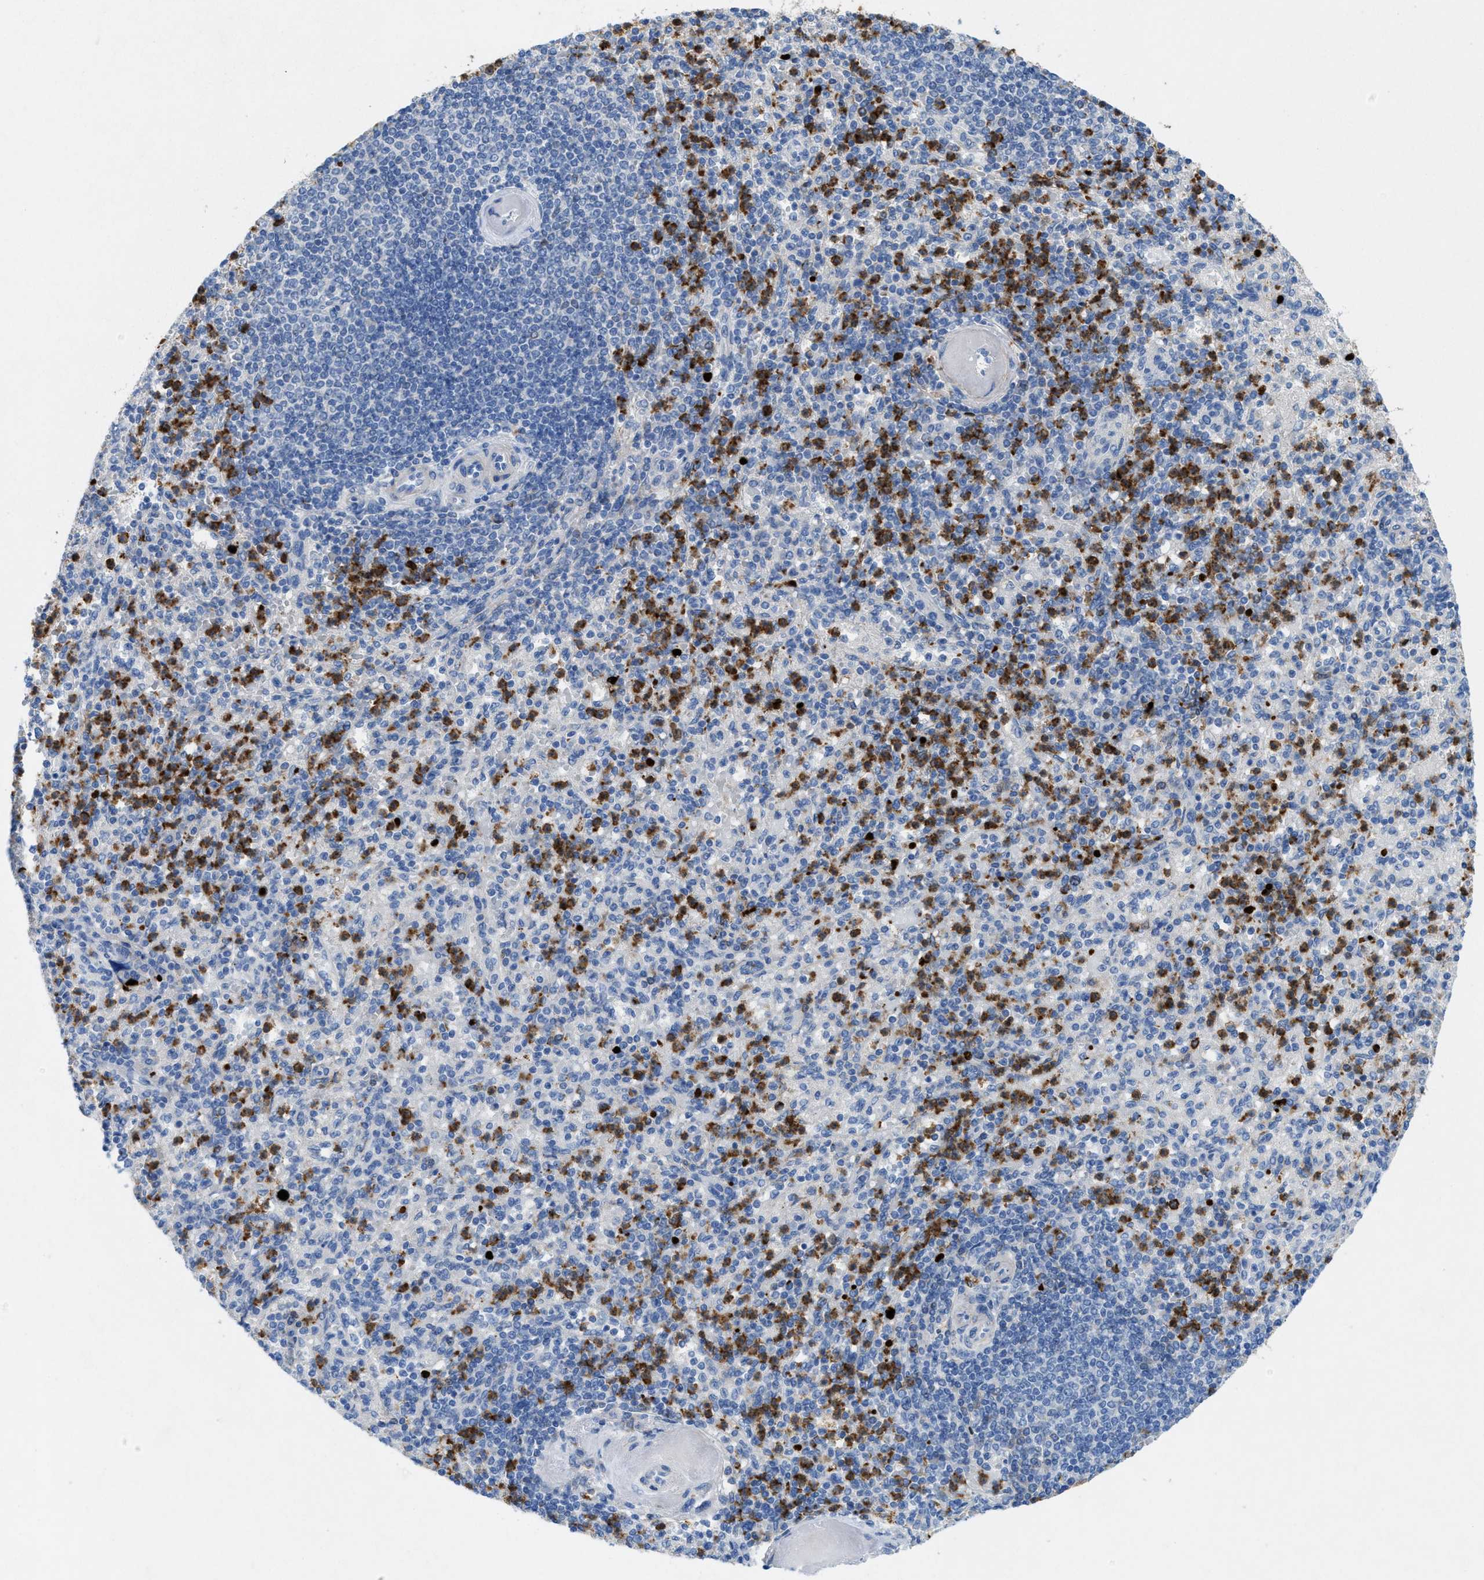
{"staining": {"intensity": "strong", "quantity": "<25%", "location": "cytoplasmic/membranous"}, "tissue": "spleen", "cell_type": "Cells in red pulp", "image_type": "normal", "snomed": [{"axis": "morphology", "description": "Normal tissue, NOS"}, {"axis": "topography", "description": "Spleen"}], "caption": "Normal spleen shows strong cytoplasmic/membranous expression in about <25% of cells in red pulp (brown staining indicates protein expression, while blue staining denotes nuclei)..", "gene": "CKLF", "patient": {"sex": "female", "age": 74}}